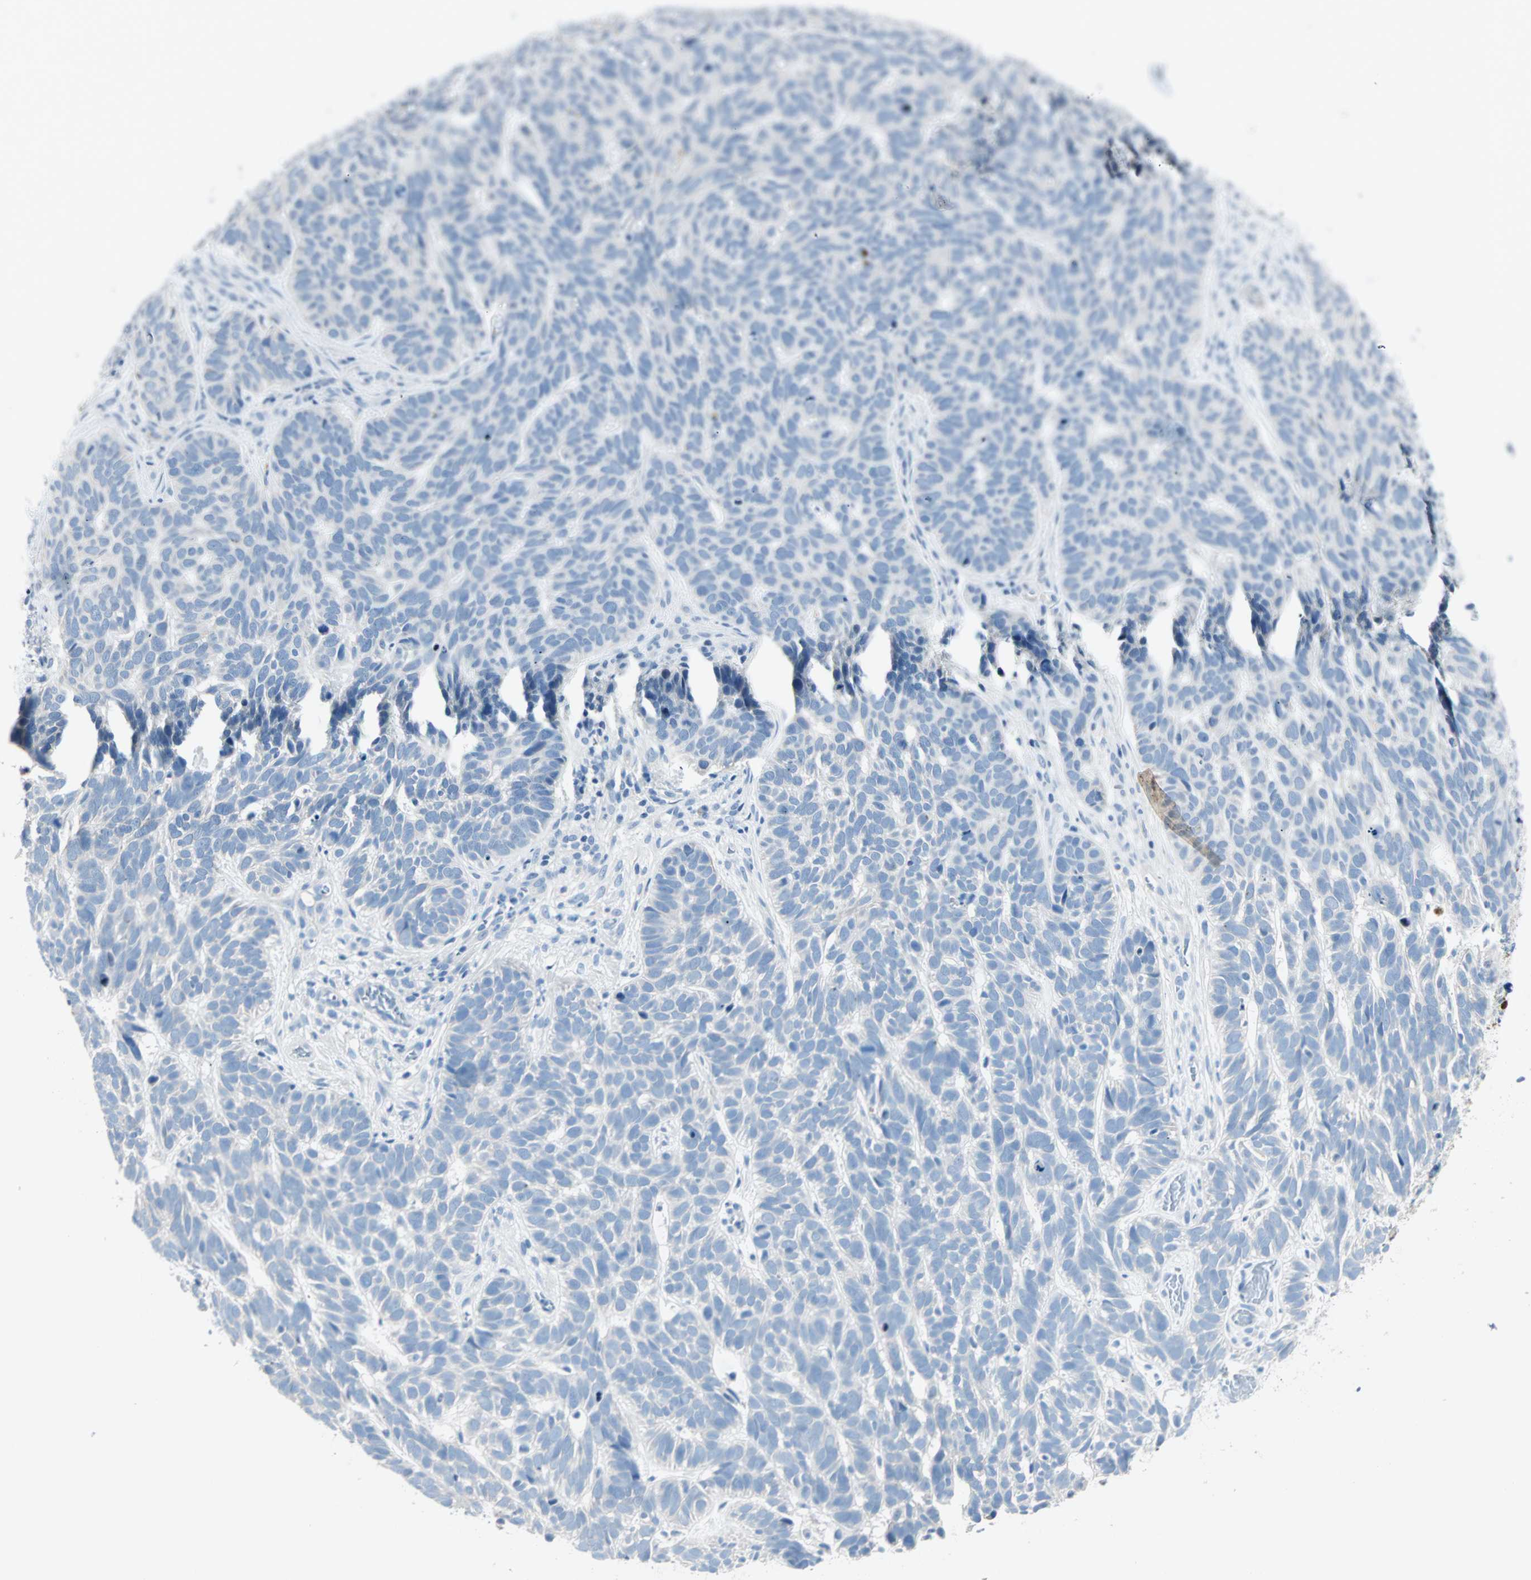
{"staining": {"intensity": "negative", "quantity": "none", "location": "none"}, "tissue": "skin cancer", "cell_type": "Tumor cells", "image_type": "cancer", "snomed": [{"axis": "morphology", "description": "Basal cell carcinoma"}, {"axis": "topography", "description": "Skin"}], "caption": "Immunohistochemistry image of skin cancer stained for a protein (brown), which exhibits no positivity in tumor cells.", "gene": "NEFH", "patient": {"sex": "male", "age": 87}}